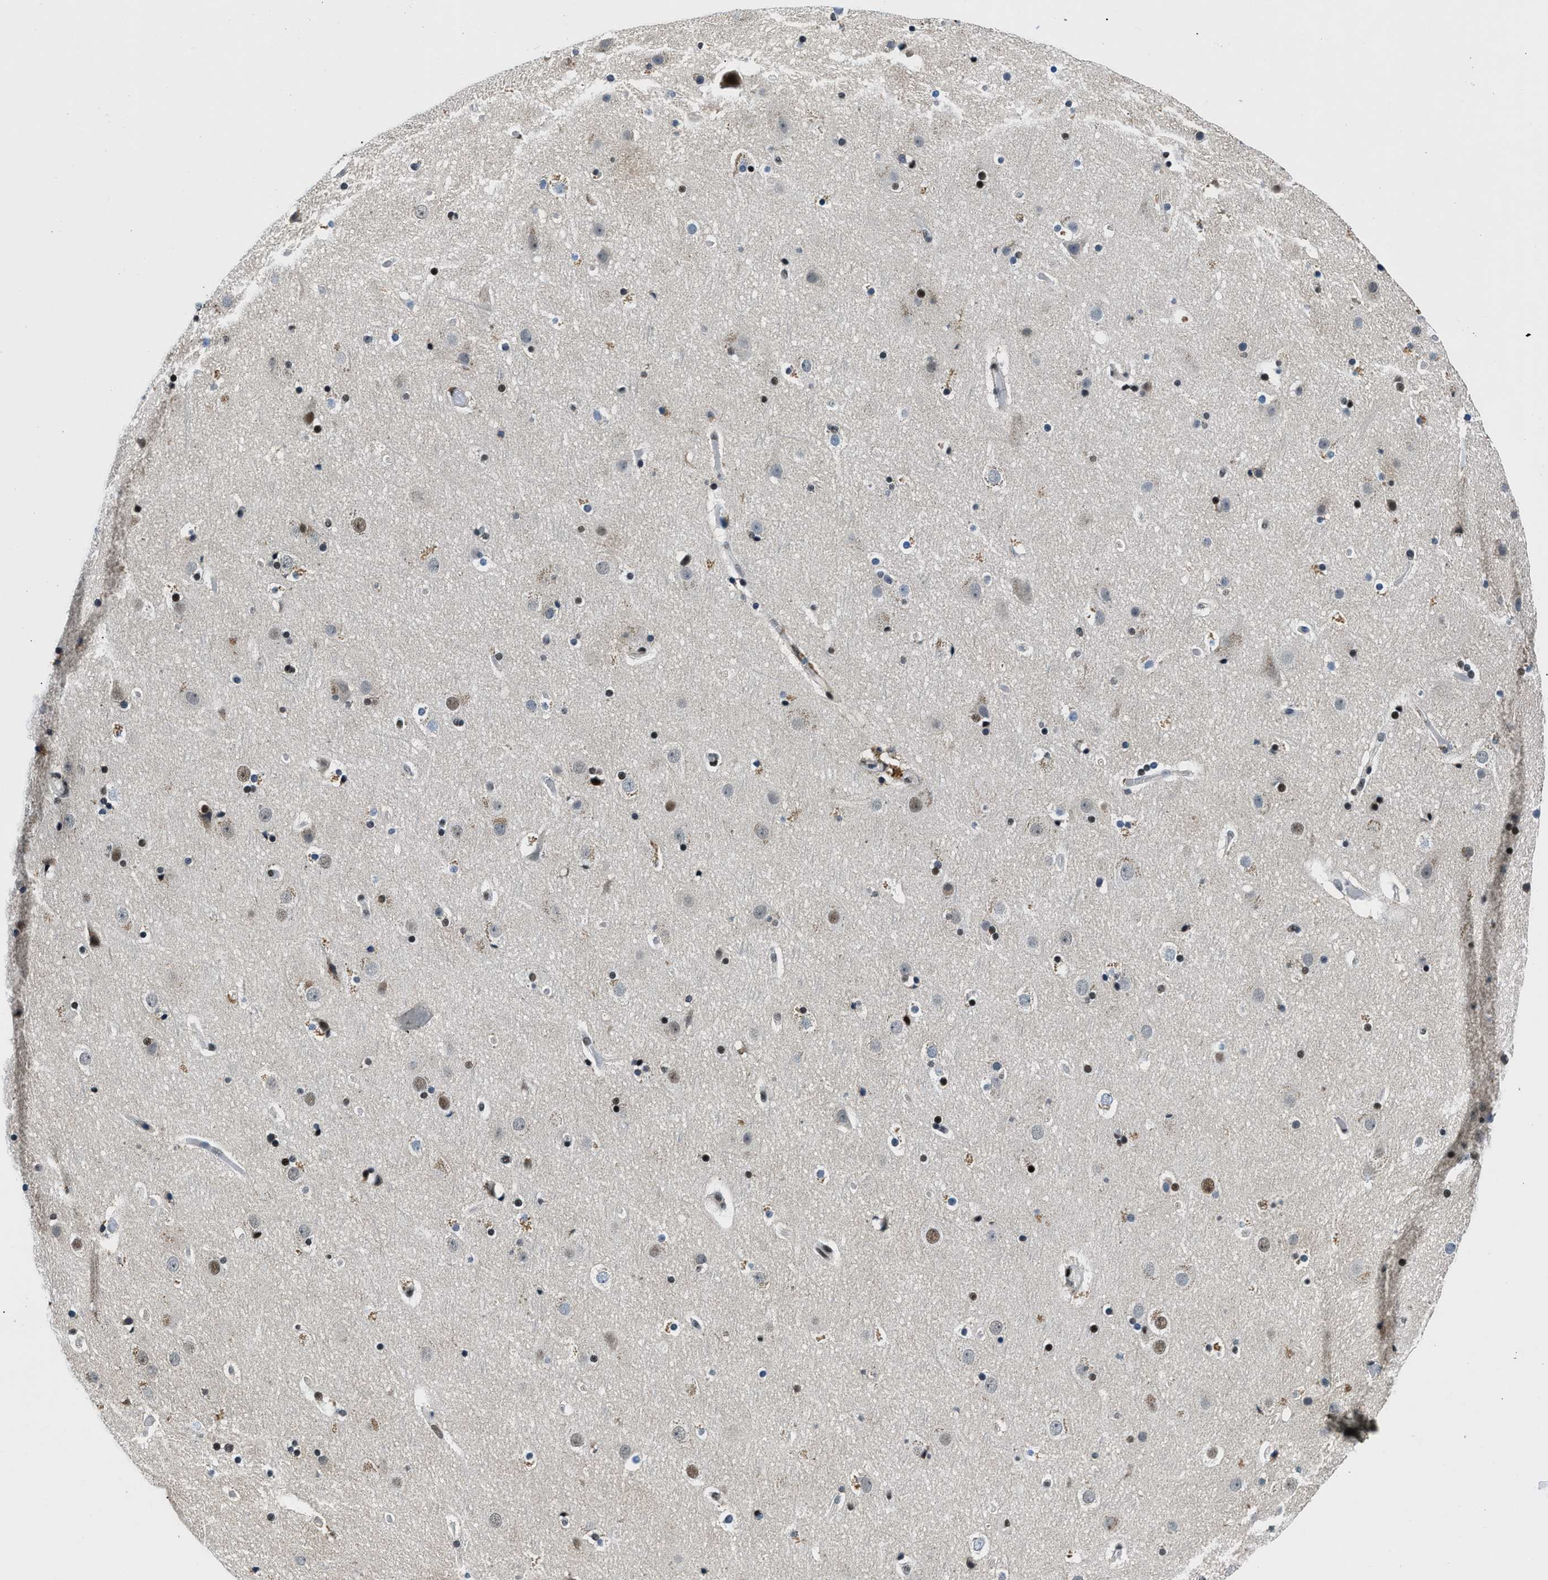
{"staining": {"intensity": "moderate", "quantity": ">75%", "location": "nuclear"}, "tissue": "cerebral cortex", "cell_type": "Endothelial cells", "image_type": "normal", "snomed": [{"axis": "morphology", "description": "Normal tissue, NOS"}, {"axis": "topography", "description": "Cerebral cortex"}], "caption": "This image reveals IHC staining of benign cerebral cortex, with medium moderate nuclear expression in about >75% of endothelial cells.", "gene": "KDM3B", "patient": {"sex": "male", "age": 57}}